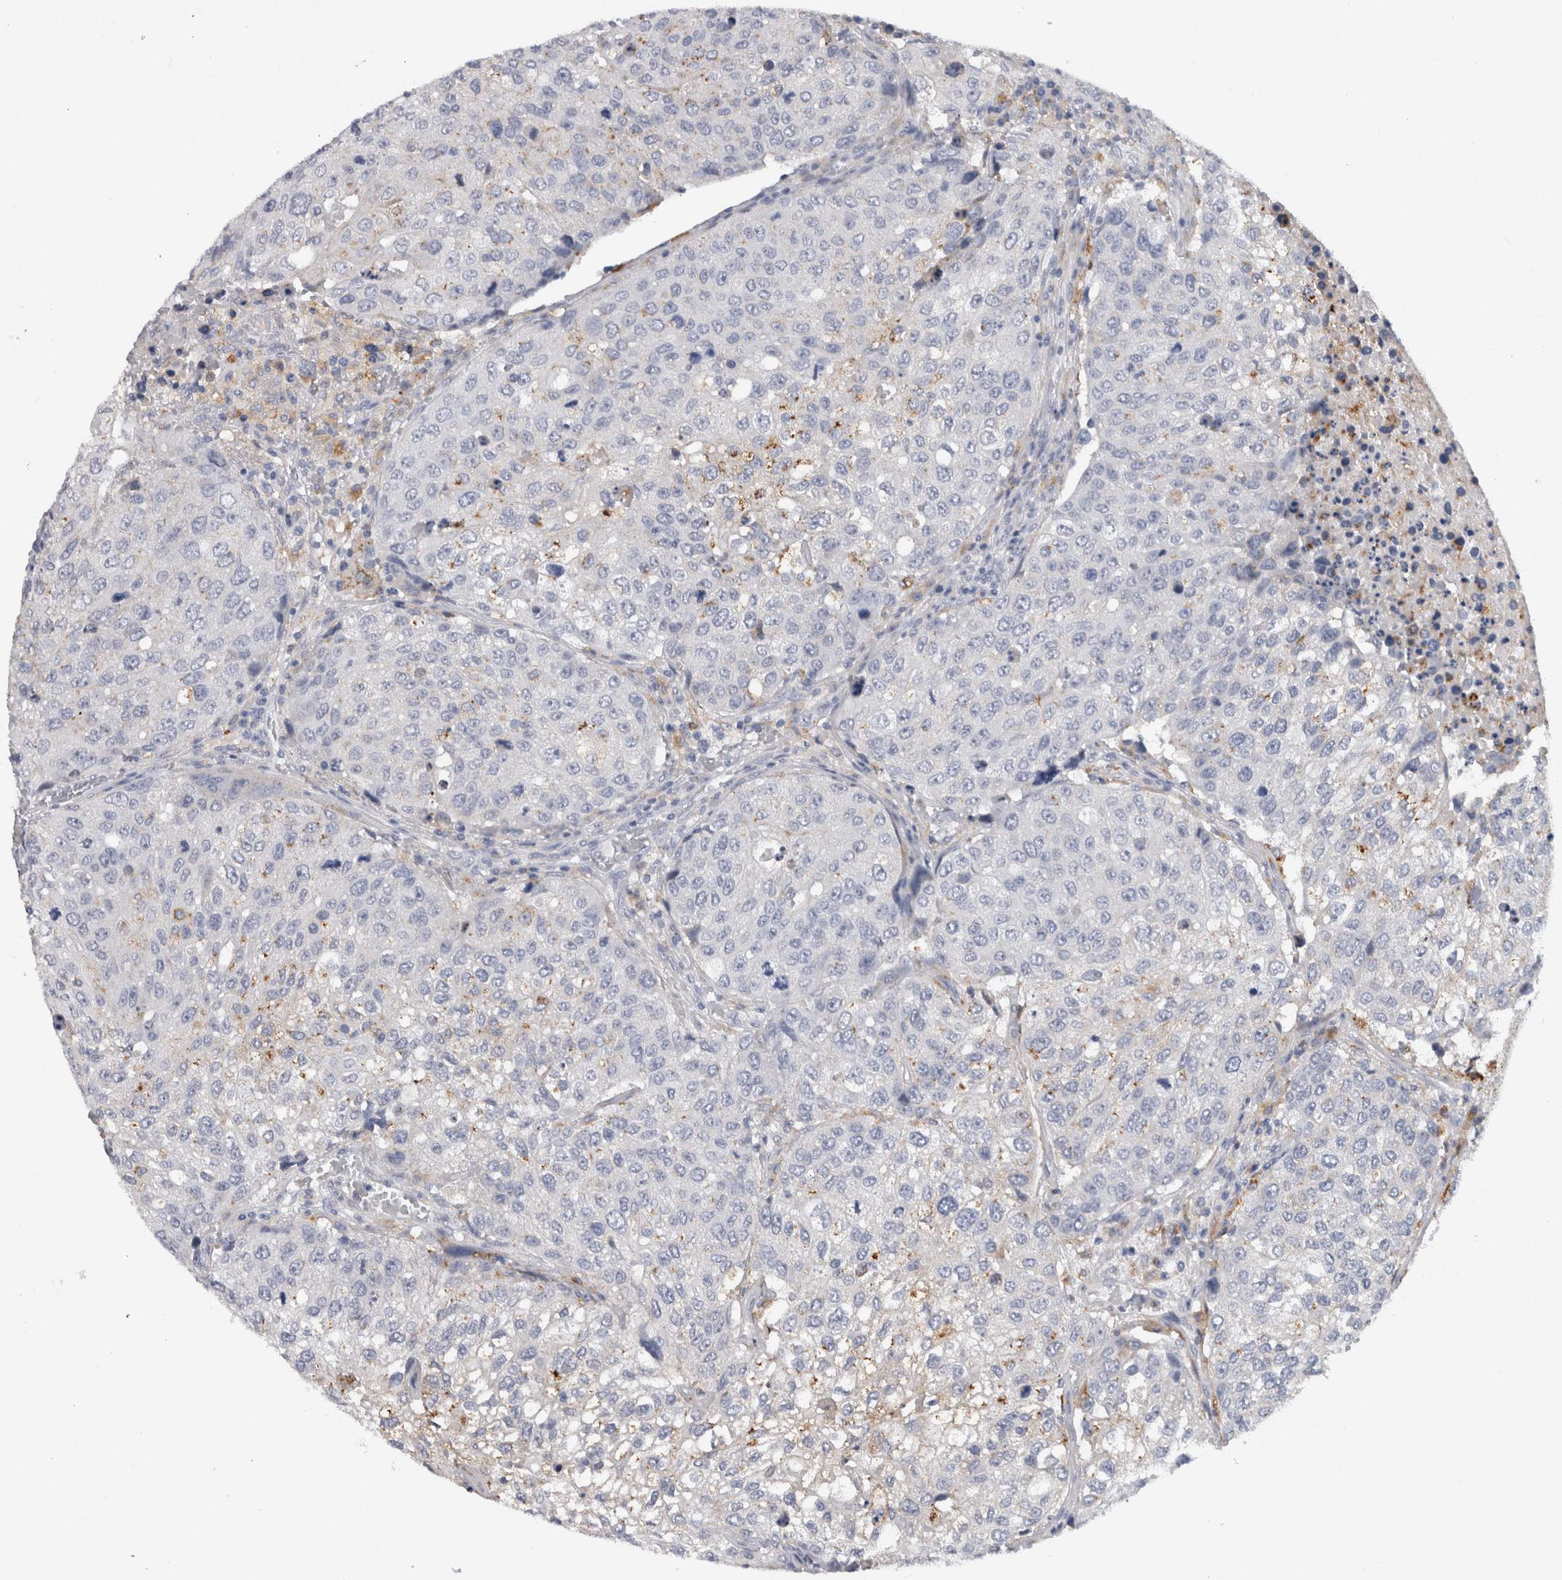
{"staining": {"intensity": "negative", "quantity": "none", "location": "none"}, "tissue": "urothelial cancer", "cell_type": "Tumor cells", "image_type": "cancer", "snomed": [{"axis": "morphology", "description": "Urothelial carcinoma, High grade"}, {"axis": "topography", "description": "Lymph node"}, {"axis": "topography", "description": "Urinary bladder"}], "caption": "A high-resolution micrograph shows immunohistochemistry (IHC) staining of urothelial cancer, which displays no significant positivity in tumor cells. Nuclei are stained in blue.", "gene": "CD63", "patient": {"sex": "male", "age": 51}}